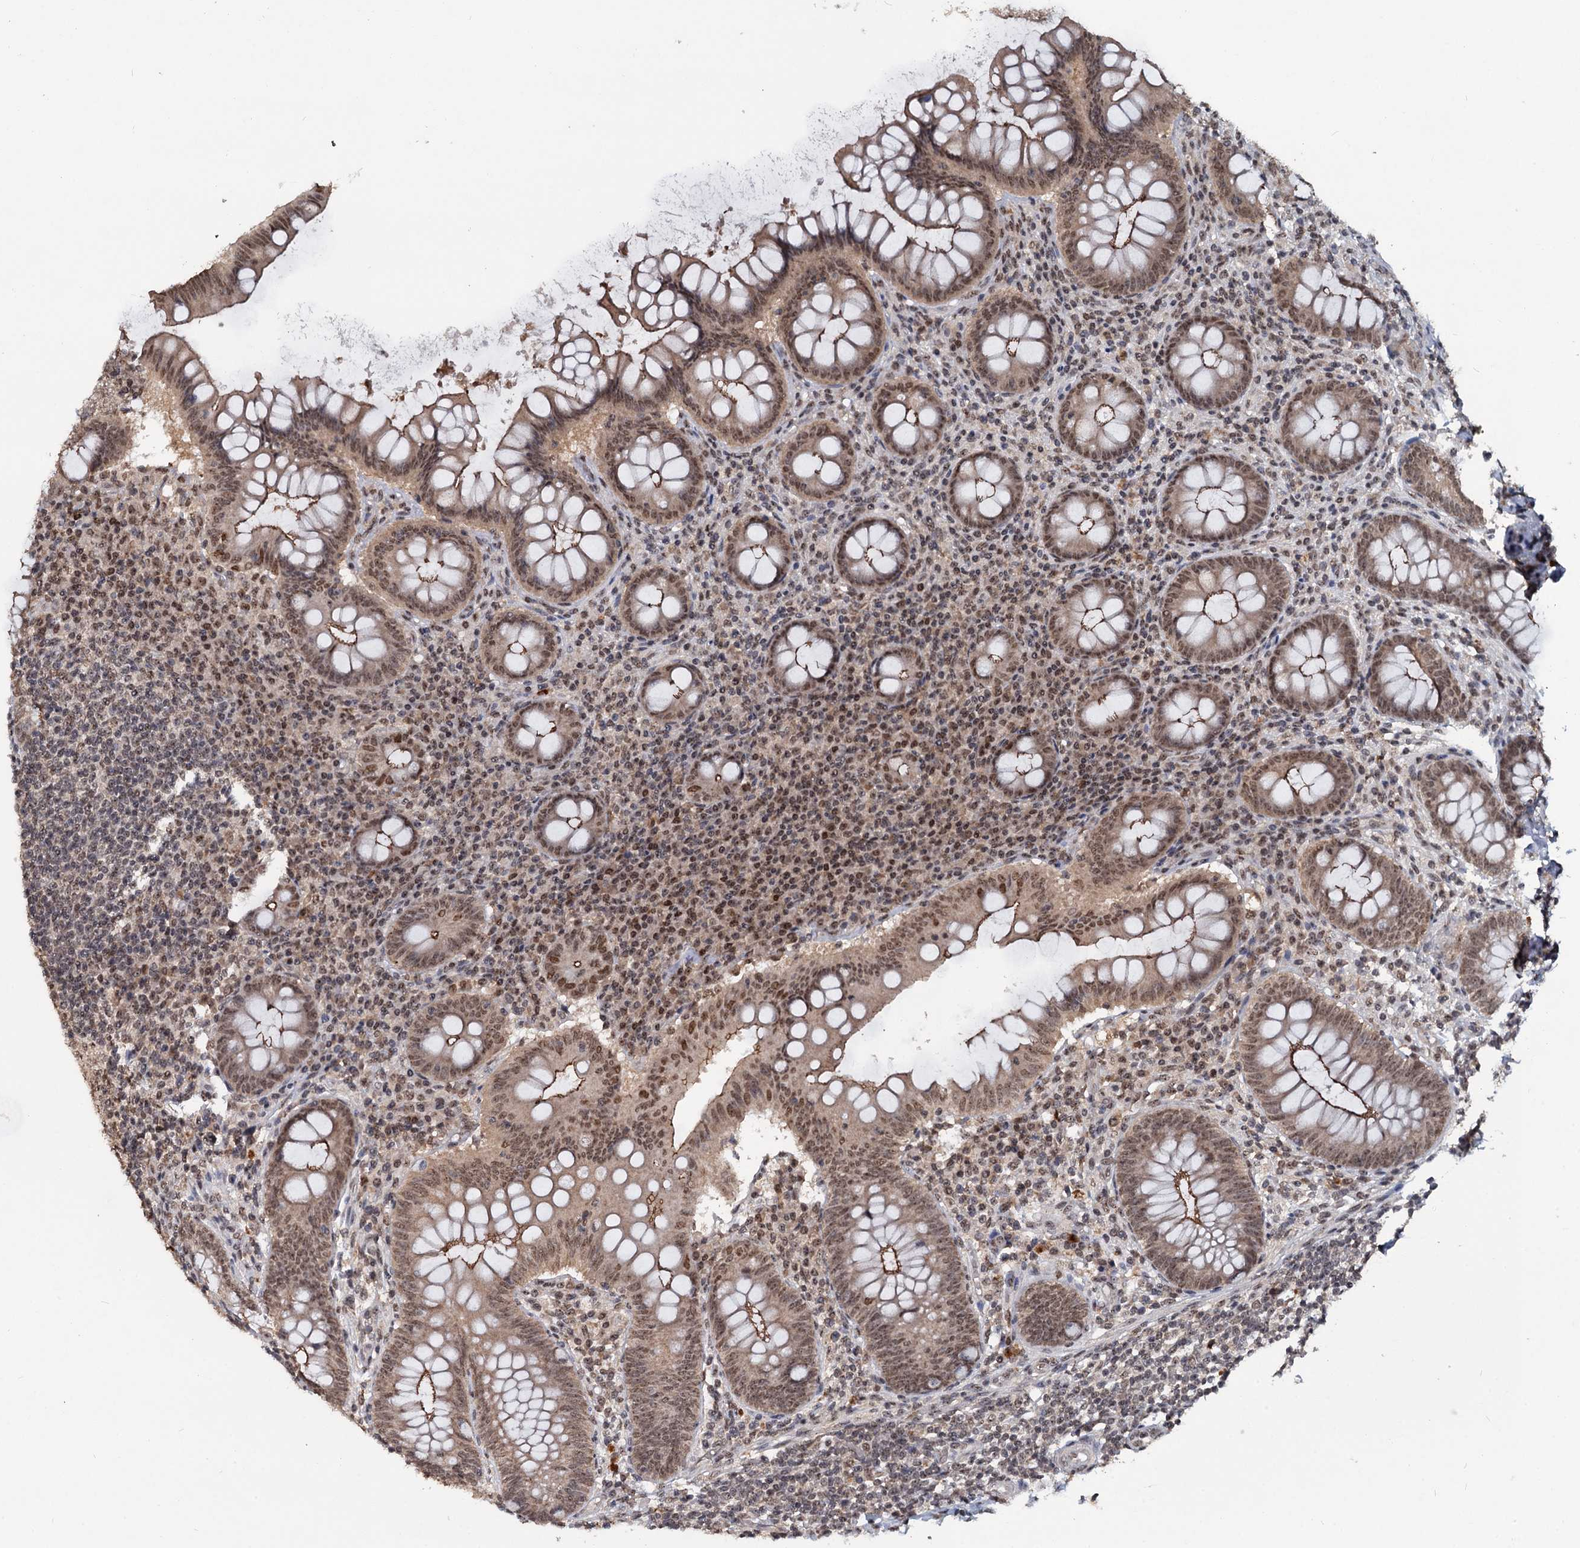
{"staining": {"intensity": "moderate", "quantity": ">75%", "location": "cytoplasmic/membranous,nuclear"}, "tissue": "appendix", "cell_type": "Glandular cells", "image_type": "normal", "snomed": [{"axis": "morphology", "description": "Normal tissue, NOS"}, {"axis": "topography", "description": "Appendix"}], "caption": "Appendix stained for a protein (brown) shows moderate cytoplasmic/membranous,nuclear positive expression in about >75% of glandular cells.", "gene": "FAM216B", "patient": {"sex": "female", "age": 33}}